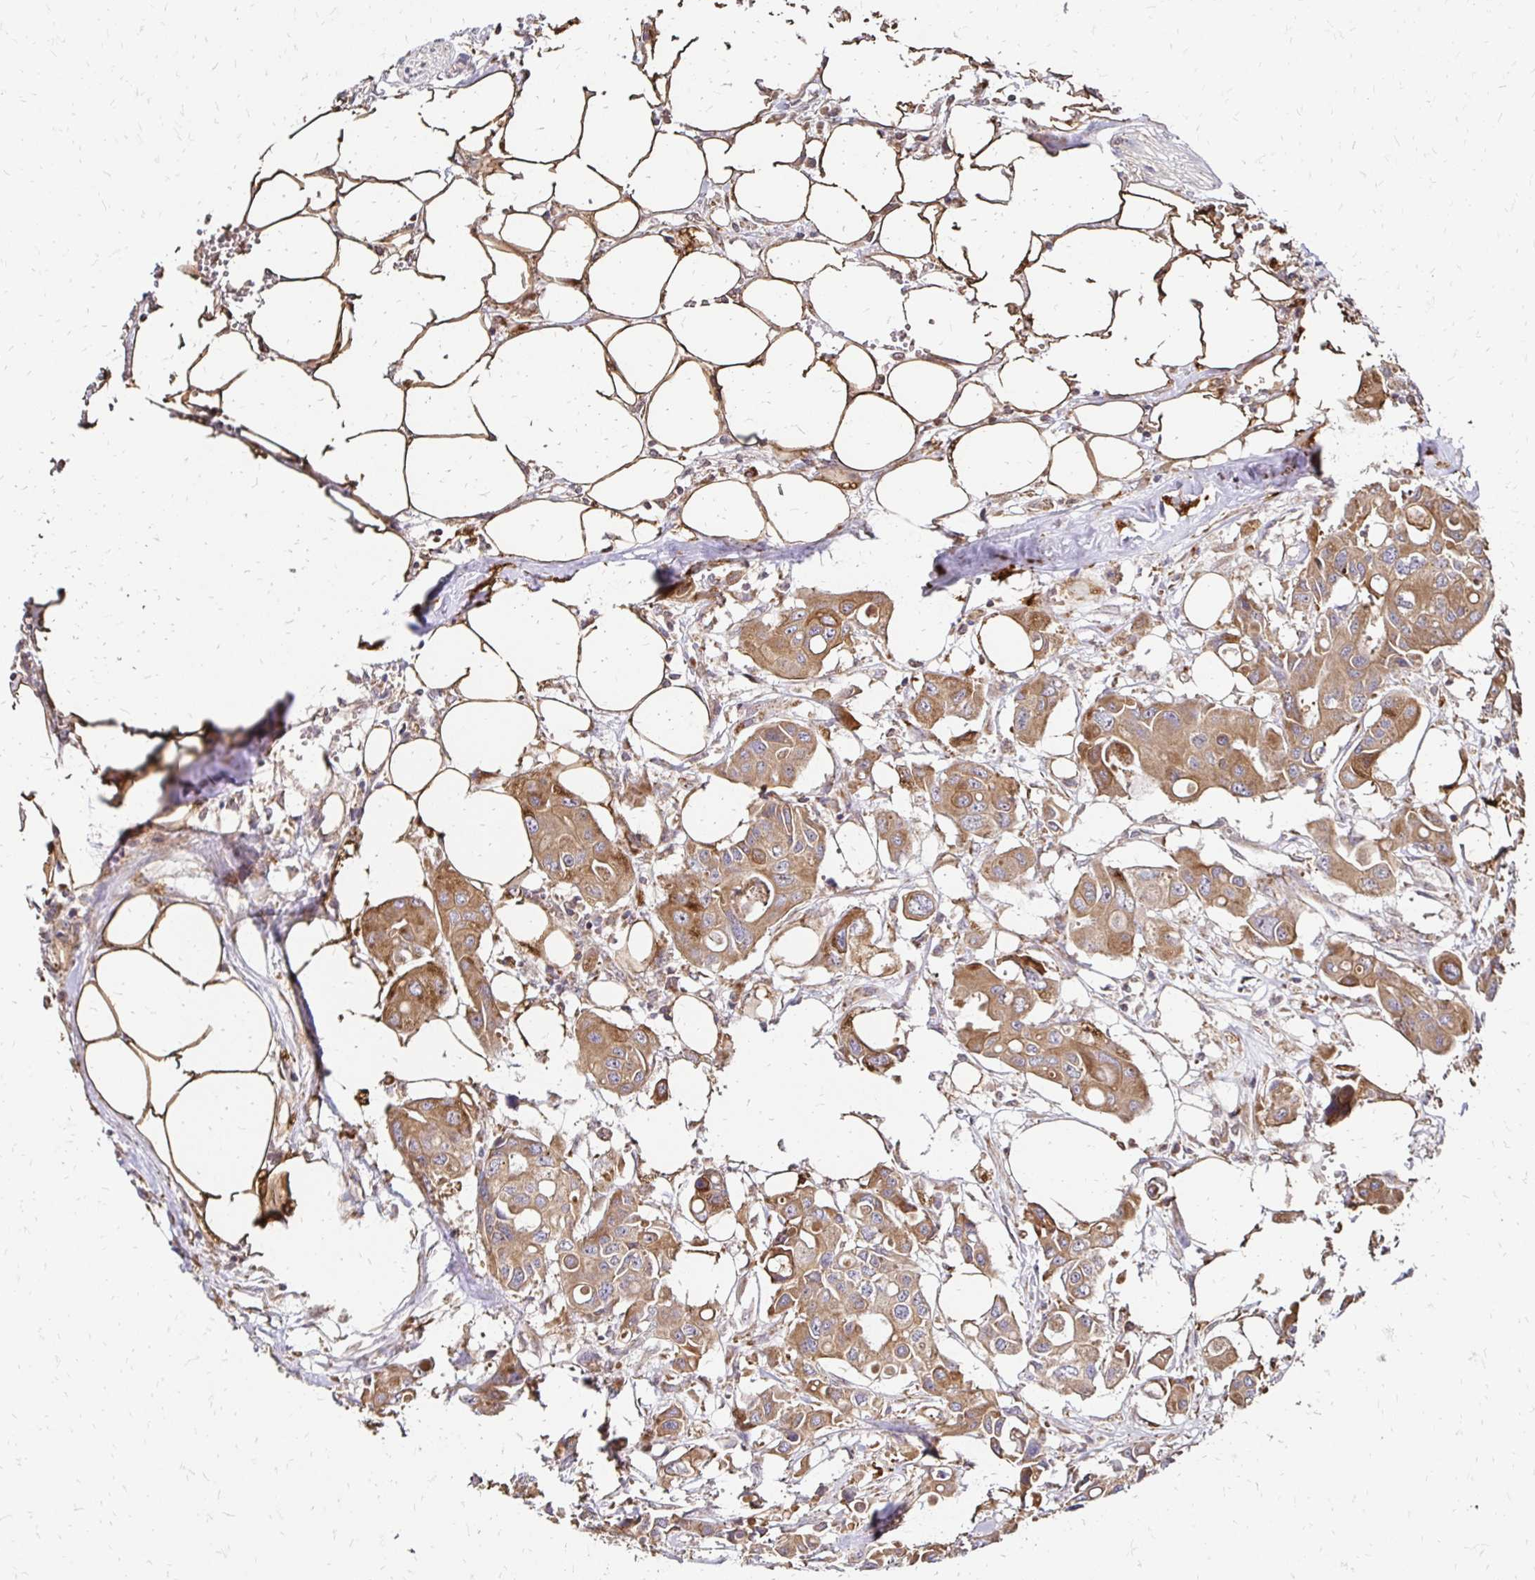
{"staining": {"intensity": "moderate", "quantity": ">75%", "location": "cytoplasmic/membranous"}, "tissue": "colorectal cancer", "cell_type": "Tumor cells", "image_type": "cancer", "snomed": [{"axis": "morphology", "description": "Adenocarcinoma, NOS"}, {"axis": "topography", "description": "Colon"}], "caption": "Colorectal adenocarcinoma stained with DAB (3,3'-diaminobenzidine) immunohistochemistry shows medium levels of moderate cytoplasmic/membranous expression in approximately >75% of tumor cells.", "gene": "ZW10", "patient": {"sex": "male", "age": 77}}